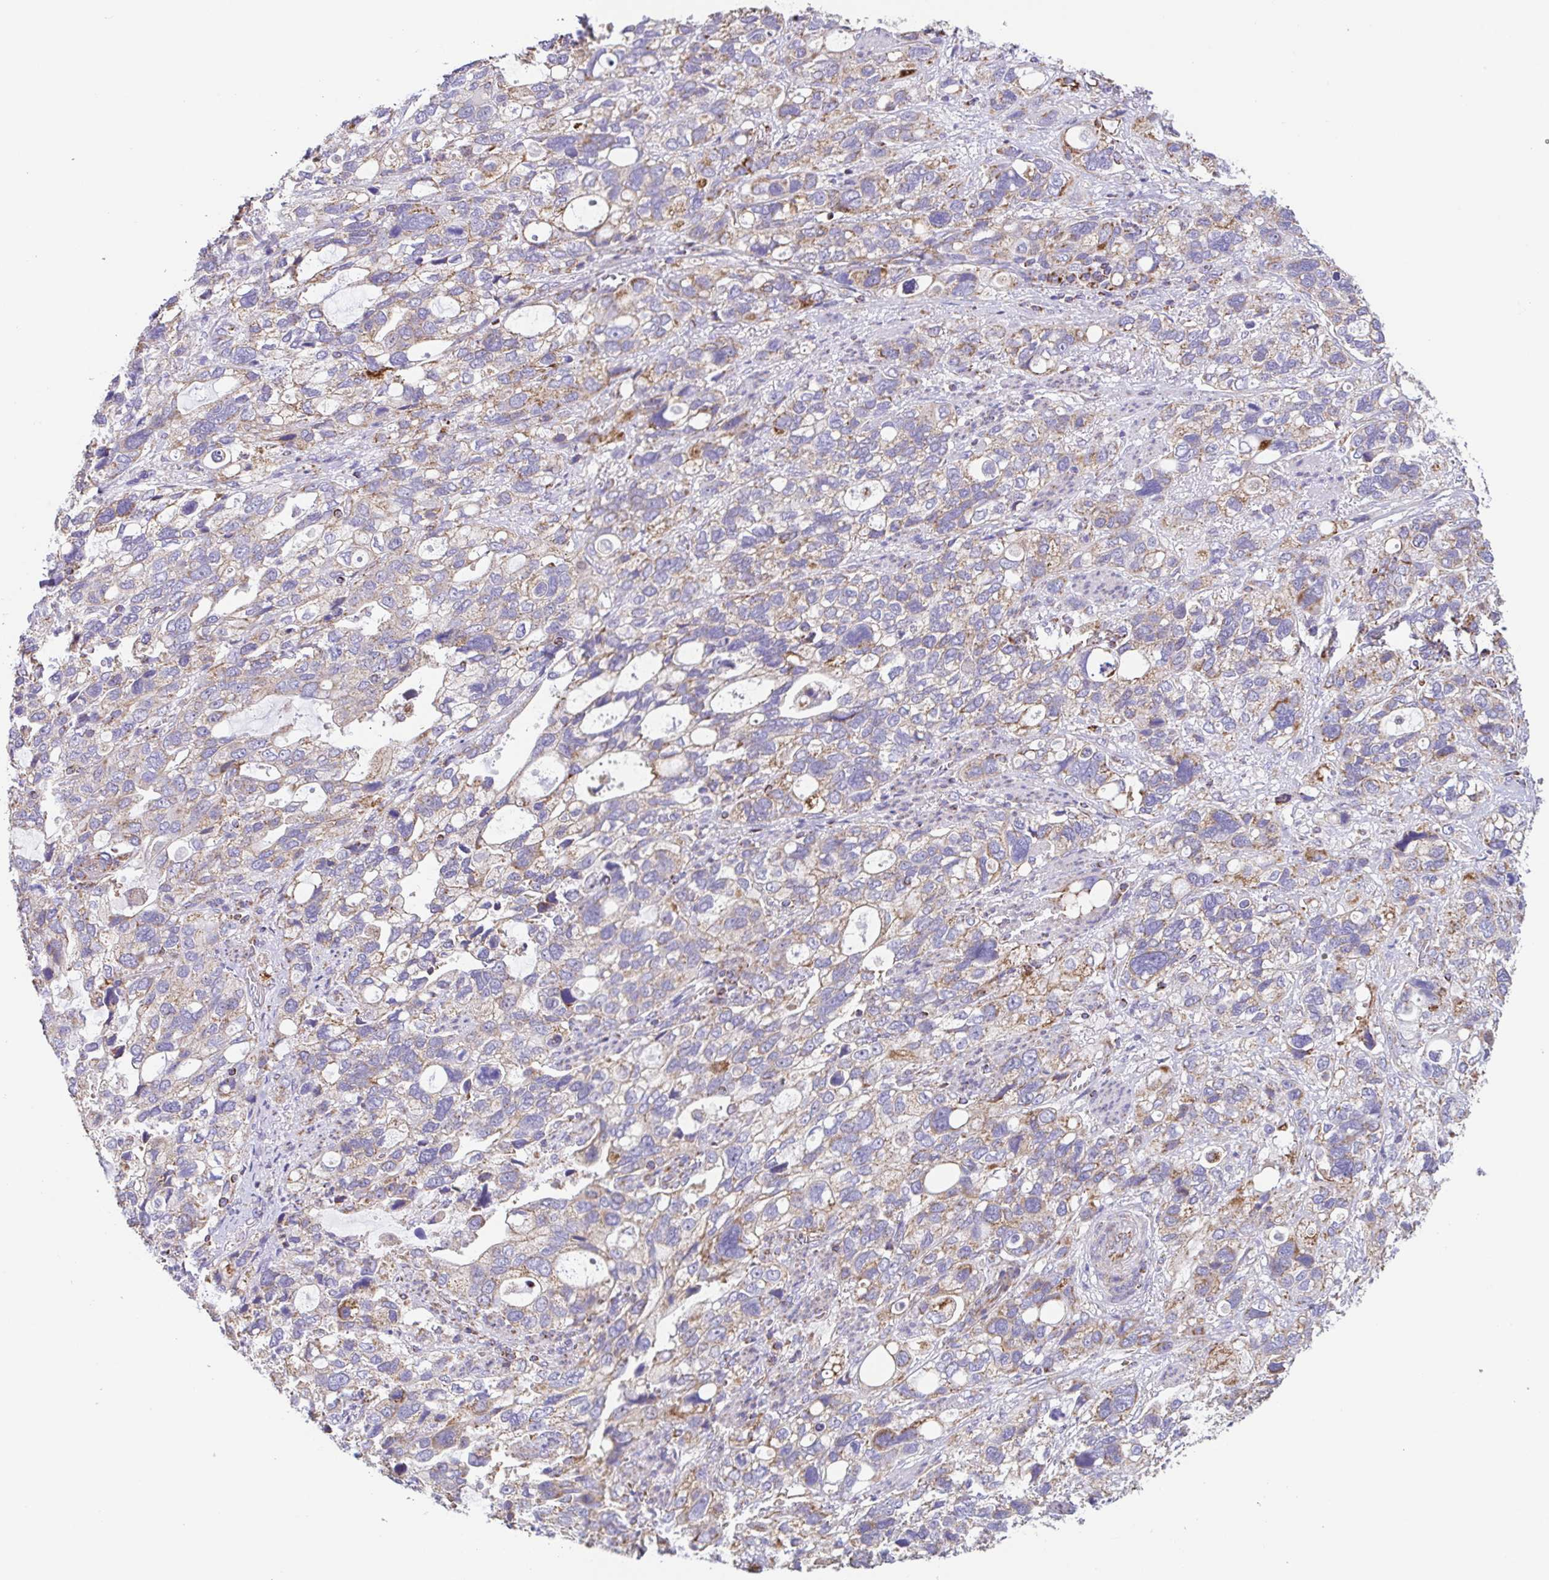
{"staining": {"intensity": "weak", "quantity": ">75%", "location": "cytoplasmic/membranous"}, "tissue": "stomach cancer", "cell_type": "Tumor cells", "image_type": "cancer", "snomed": [{"axis": "morphology", "description": "Adenocarcinoma, NOS"}, {"axis": "topography", "description": "Stomach, upper"}], "caption": "Stomach cancer stained with DAB (3,3'-diaminobenzidine) IHC shows low levels of weak cytoplasmic/membranous expression in about >75% of tumor cells.", "gene": "GINM1", "patient": {"sex": "female", "age": 81}}